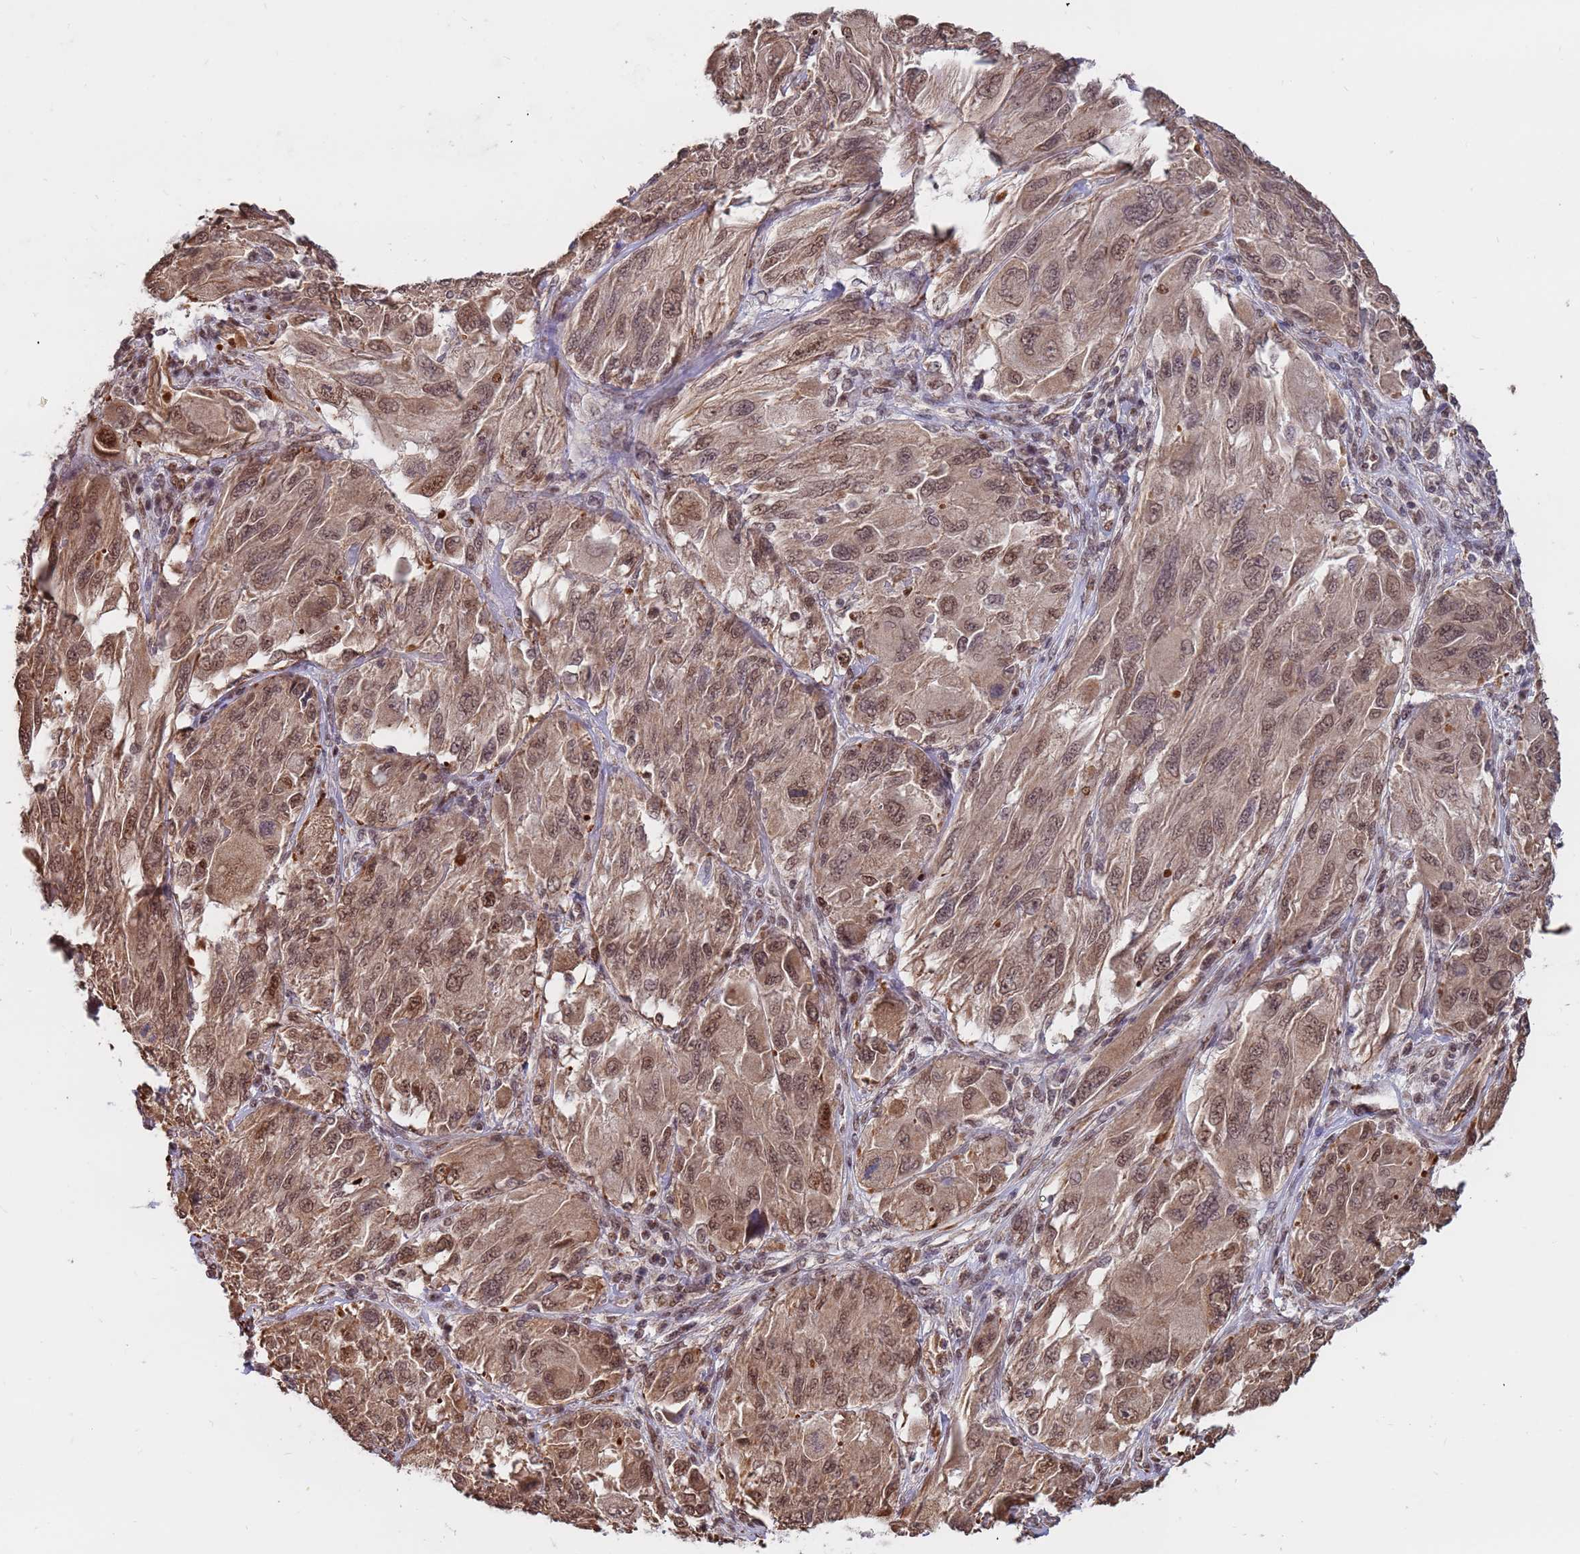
{"staining": {"intensity": "moderate", "quantity": ">75%", "location": "cytoplasmic/membranous,nuclear"}, "tissue": "melanoma", "cell_type": "Tumor cells", "image_type": "cancer", "snomed": [{"axis": "morphology", "description": "Malignant melanoma, NOS"}, {"axis": "topography", "description": "Skin"}], "caption": "There is medium levels of moderate cytoplasmic/membranous and nuclear expression in tumor cells of malignant melanoma, as demonstrated by immunohistochemical staining (brown color).", "gene": "DENND2B", "patient": {"sex": "female", "age": 91}}